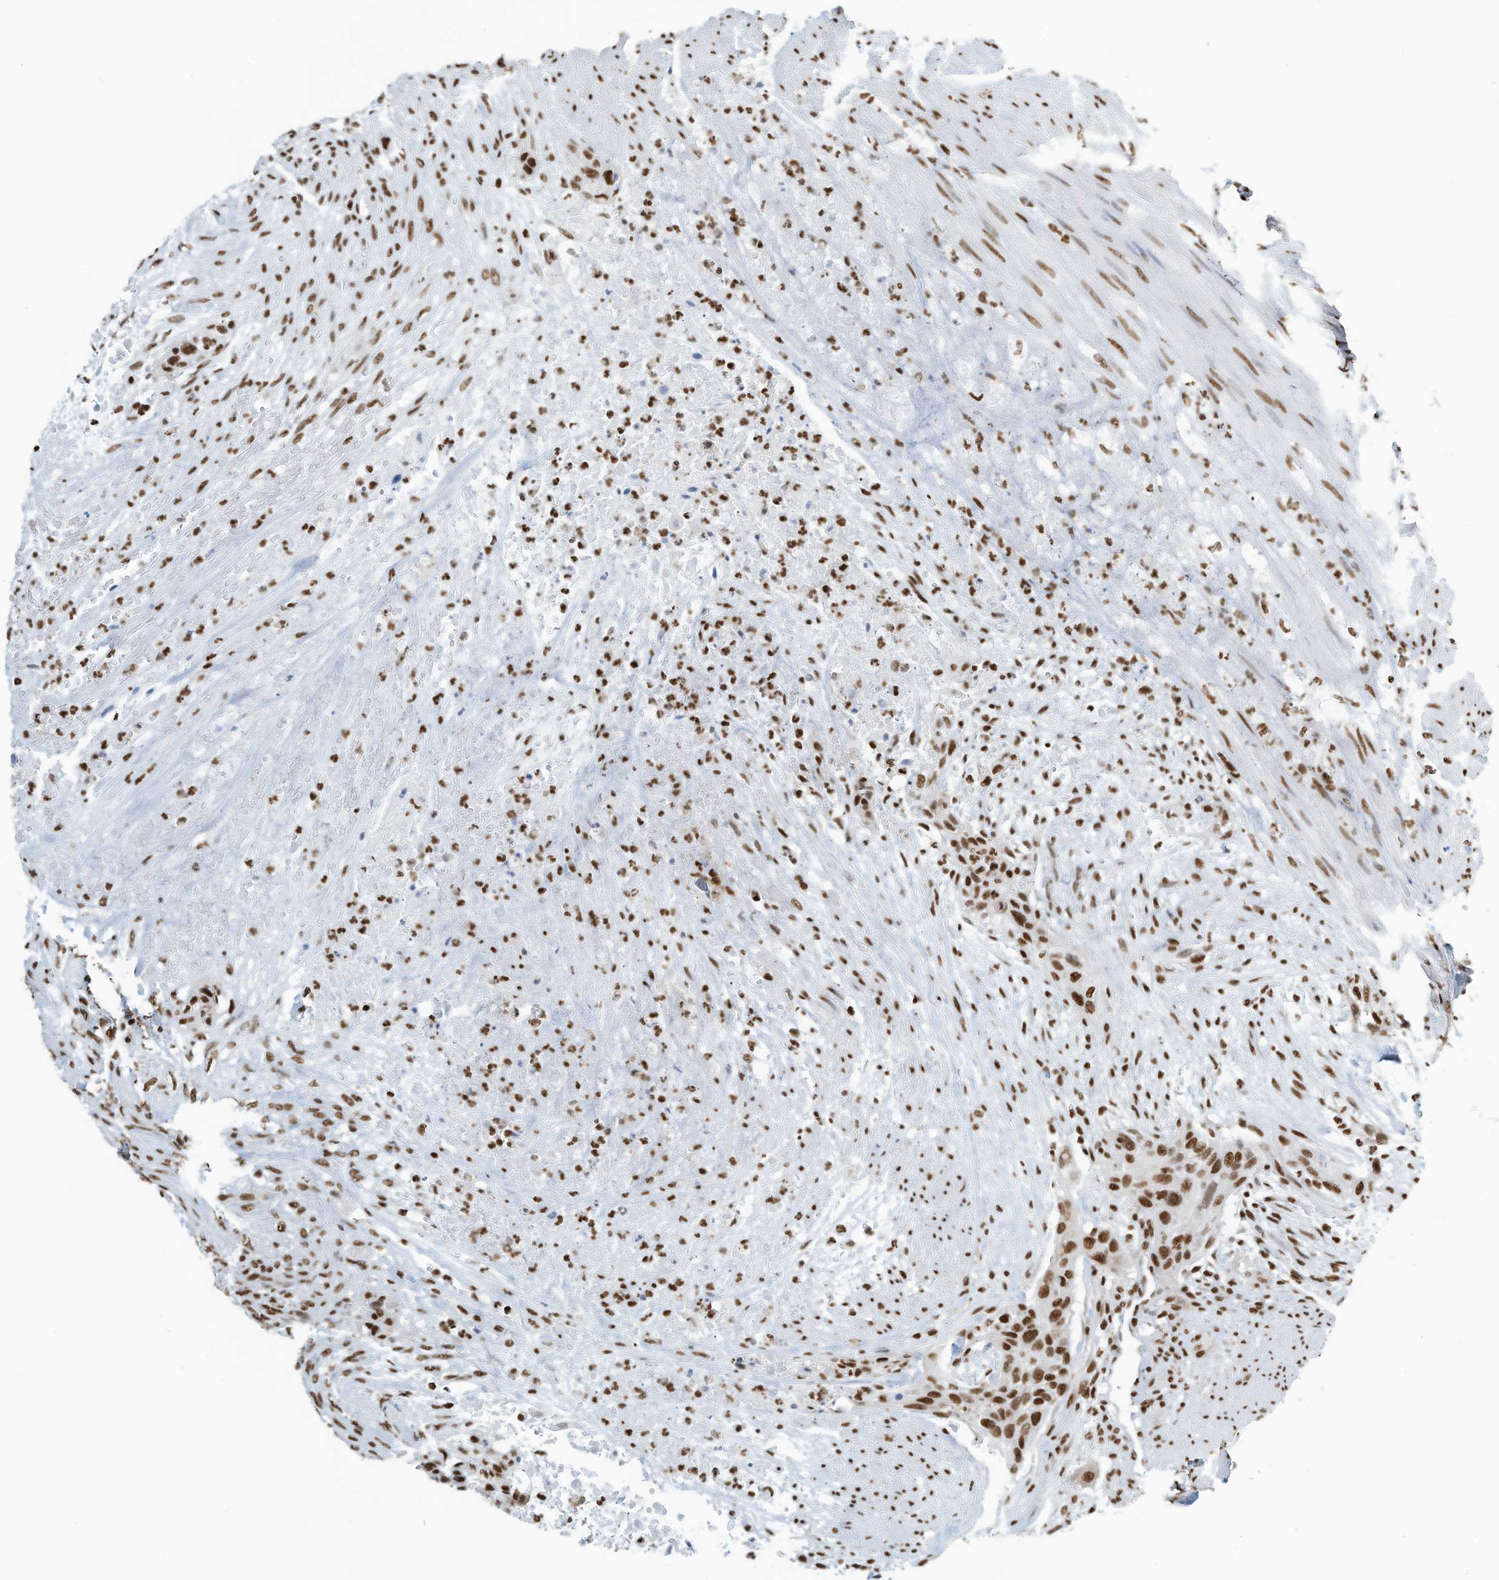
{"staining": {"intensity": "strong", "quantity": ">75%", "location": "nuclear"}, "tissue": "urothelial cancer", "cell_type": "Tumor cells", "image_type": "cancer", "snomed": [{"axis": "morphology", "description": "Urothelial carcinoma, High grade"}, {"axis": "topography", "description": "Urinary bladder"}], "caption": "This is an image of IHC staining of urothelial cancer, which shows strong expression in the nuclear of tumor cells.", "gene": "SARNP", "patient": {"sex": "male", "age": 35}}